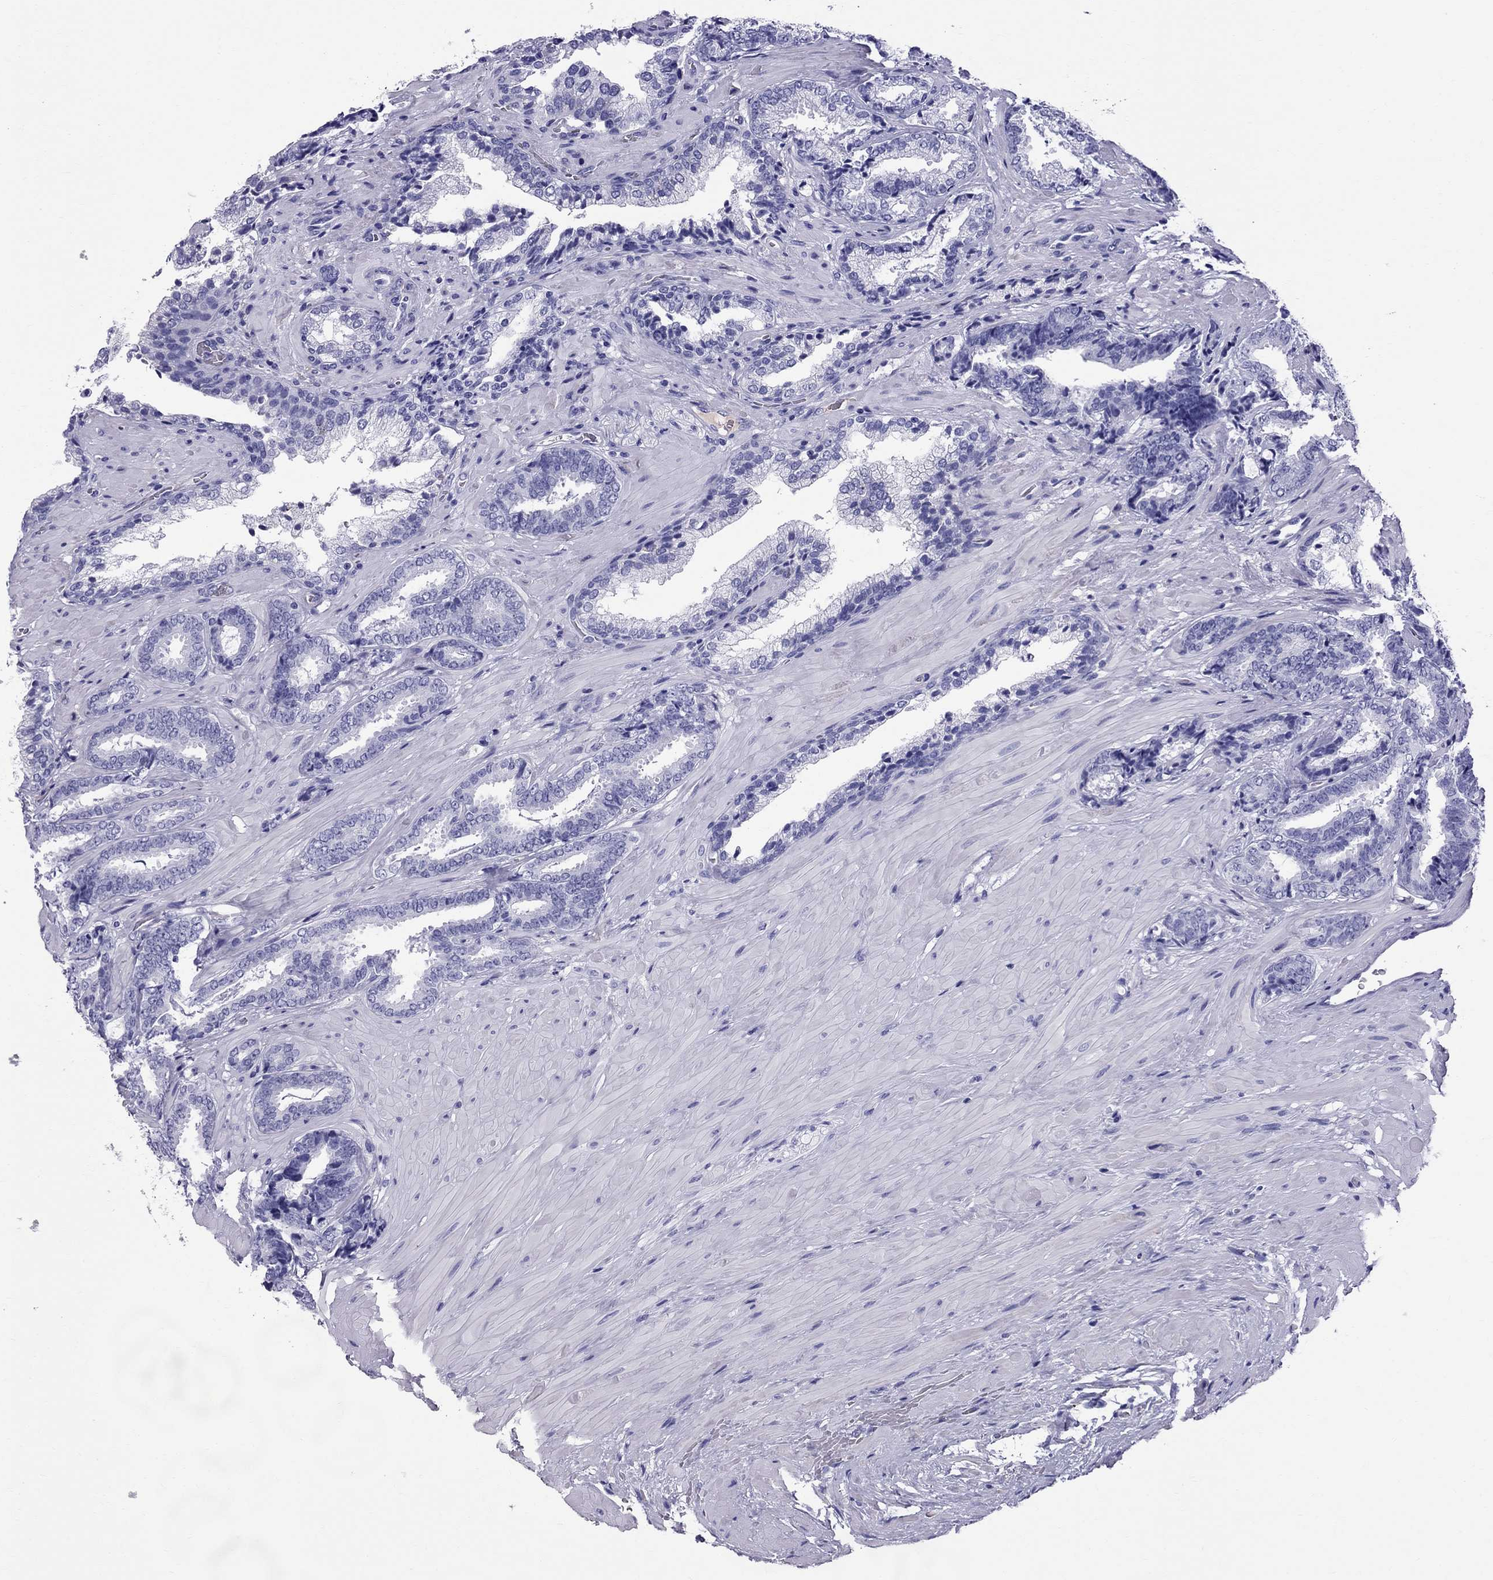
{"staining": {"intensity": "negative", "quantity": "none", "location": "none"}, "tissue": "prostate cancer", "cell_type": "Tumor cells", "image_type": "cancer", "snomed": [{"axis": "morphology", "description": "Adenocarcinoma, Low grade"}, {"axis": "topography", "description": "Prostate"}], "caption": "DAB (3,3'-diaminobenzidine) immunohistochemical staining of human adenocarcinoma (low-grade) (prostate) reveals no significant expression in tumor cells.", "gene": "SCART1", "patient": {"sex": "male", "age": 61}}